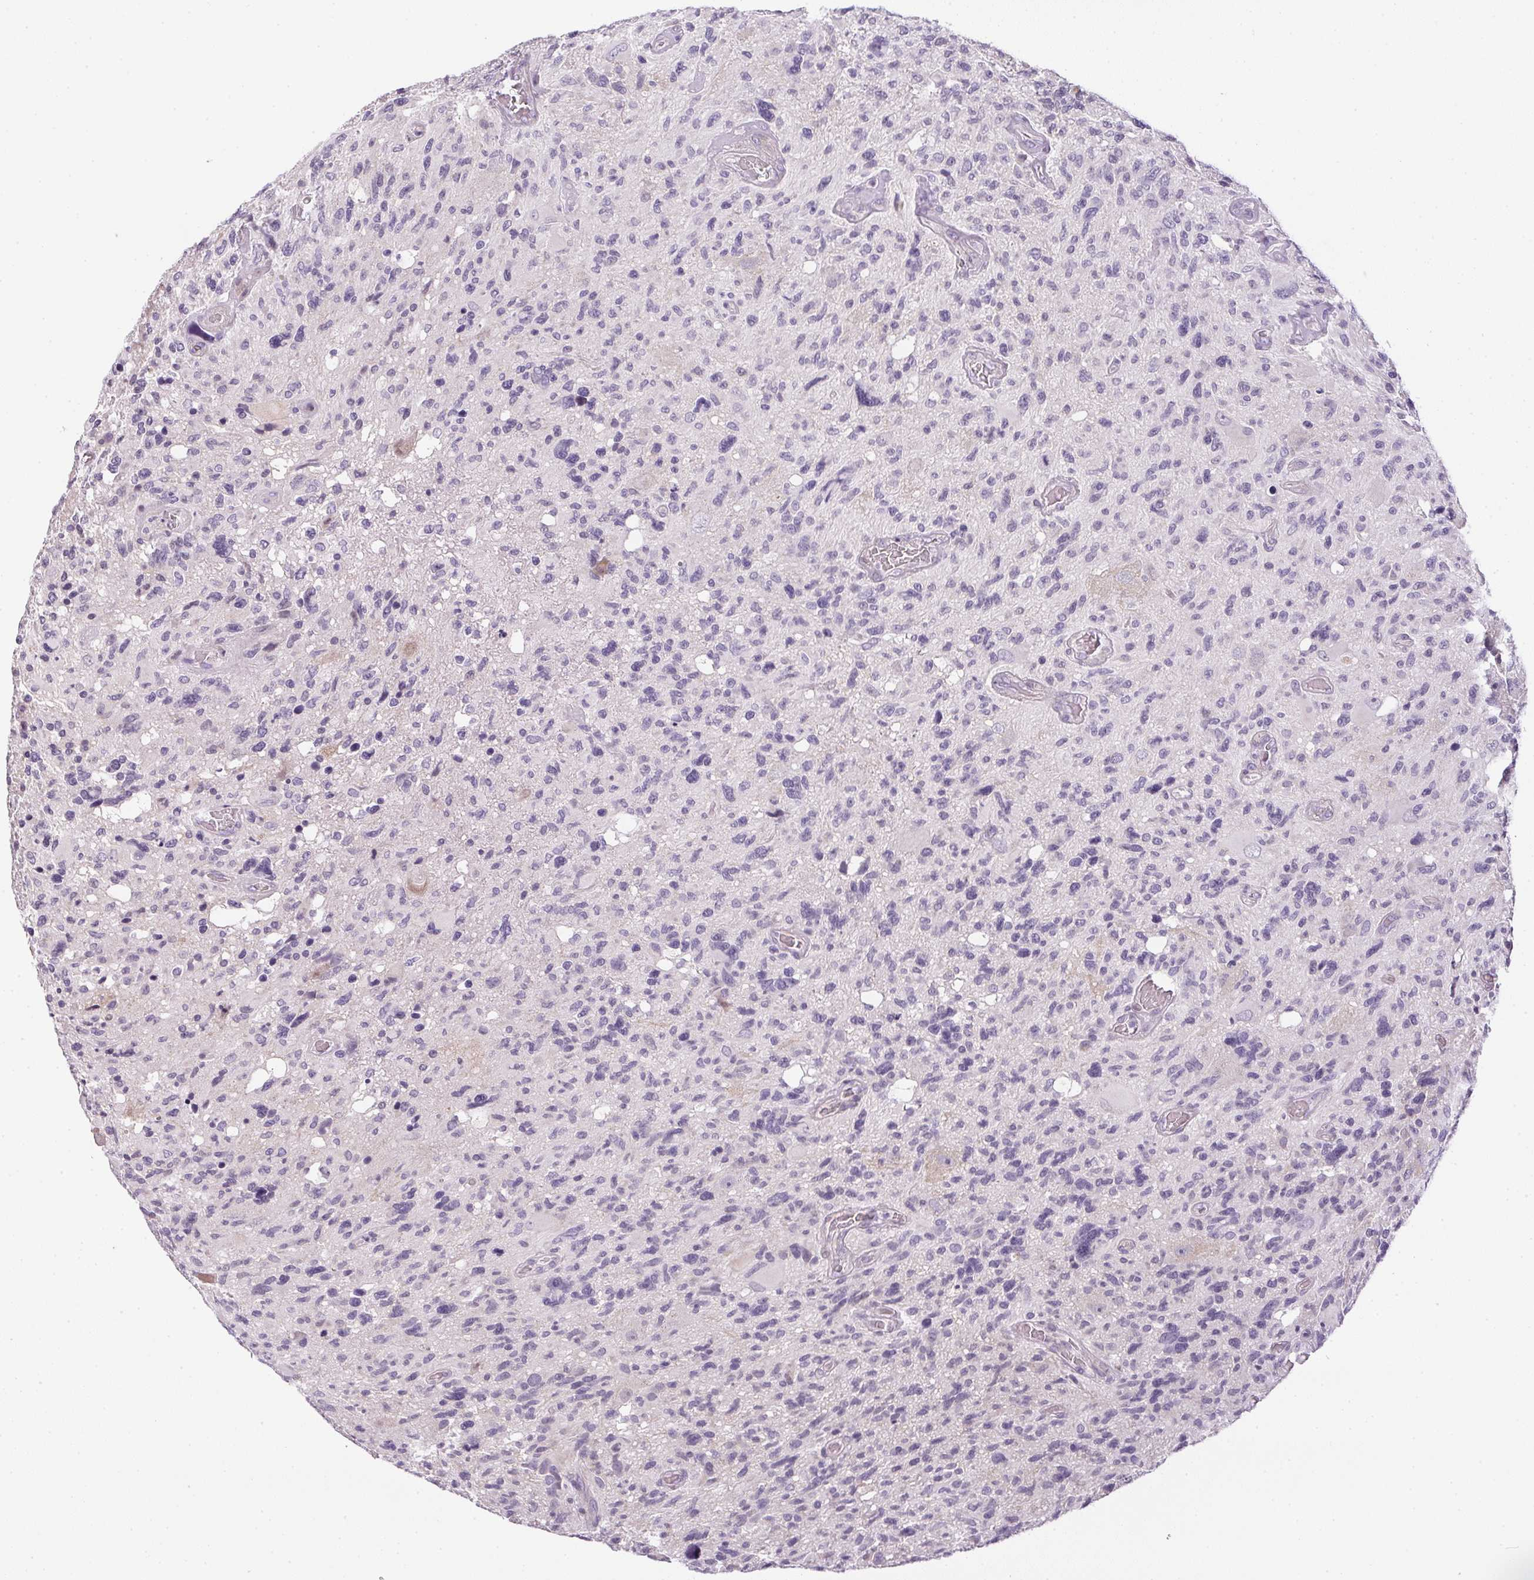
{"staining": {"intensity": "negative", "quantity": "none", "location": "none"}, "tissue": "glioma", "cell_type": "Tumor cells", "image_type": "cancer", "snomed": [{"axis": "morphology", "description": "Glioma, malignant, High grade"}, {"axis": "topography", "description": "Brain"}], "caption": "Immunohistochemistry (IHC) photomicrograph of high-grade glioma (malignant) stained for a protein (brown), which demonstrates no expression in tumor cells. Nuclei are stained in blue.", "gene": "GSDMC", "patient": {"sex": "male", "age": 49}}